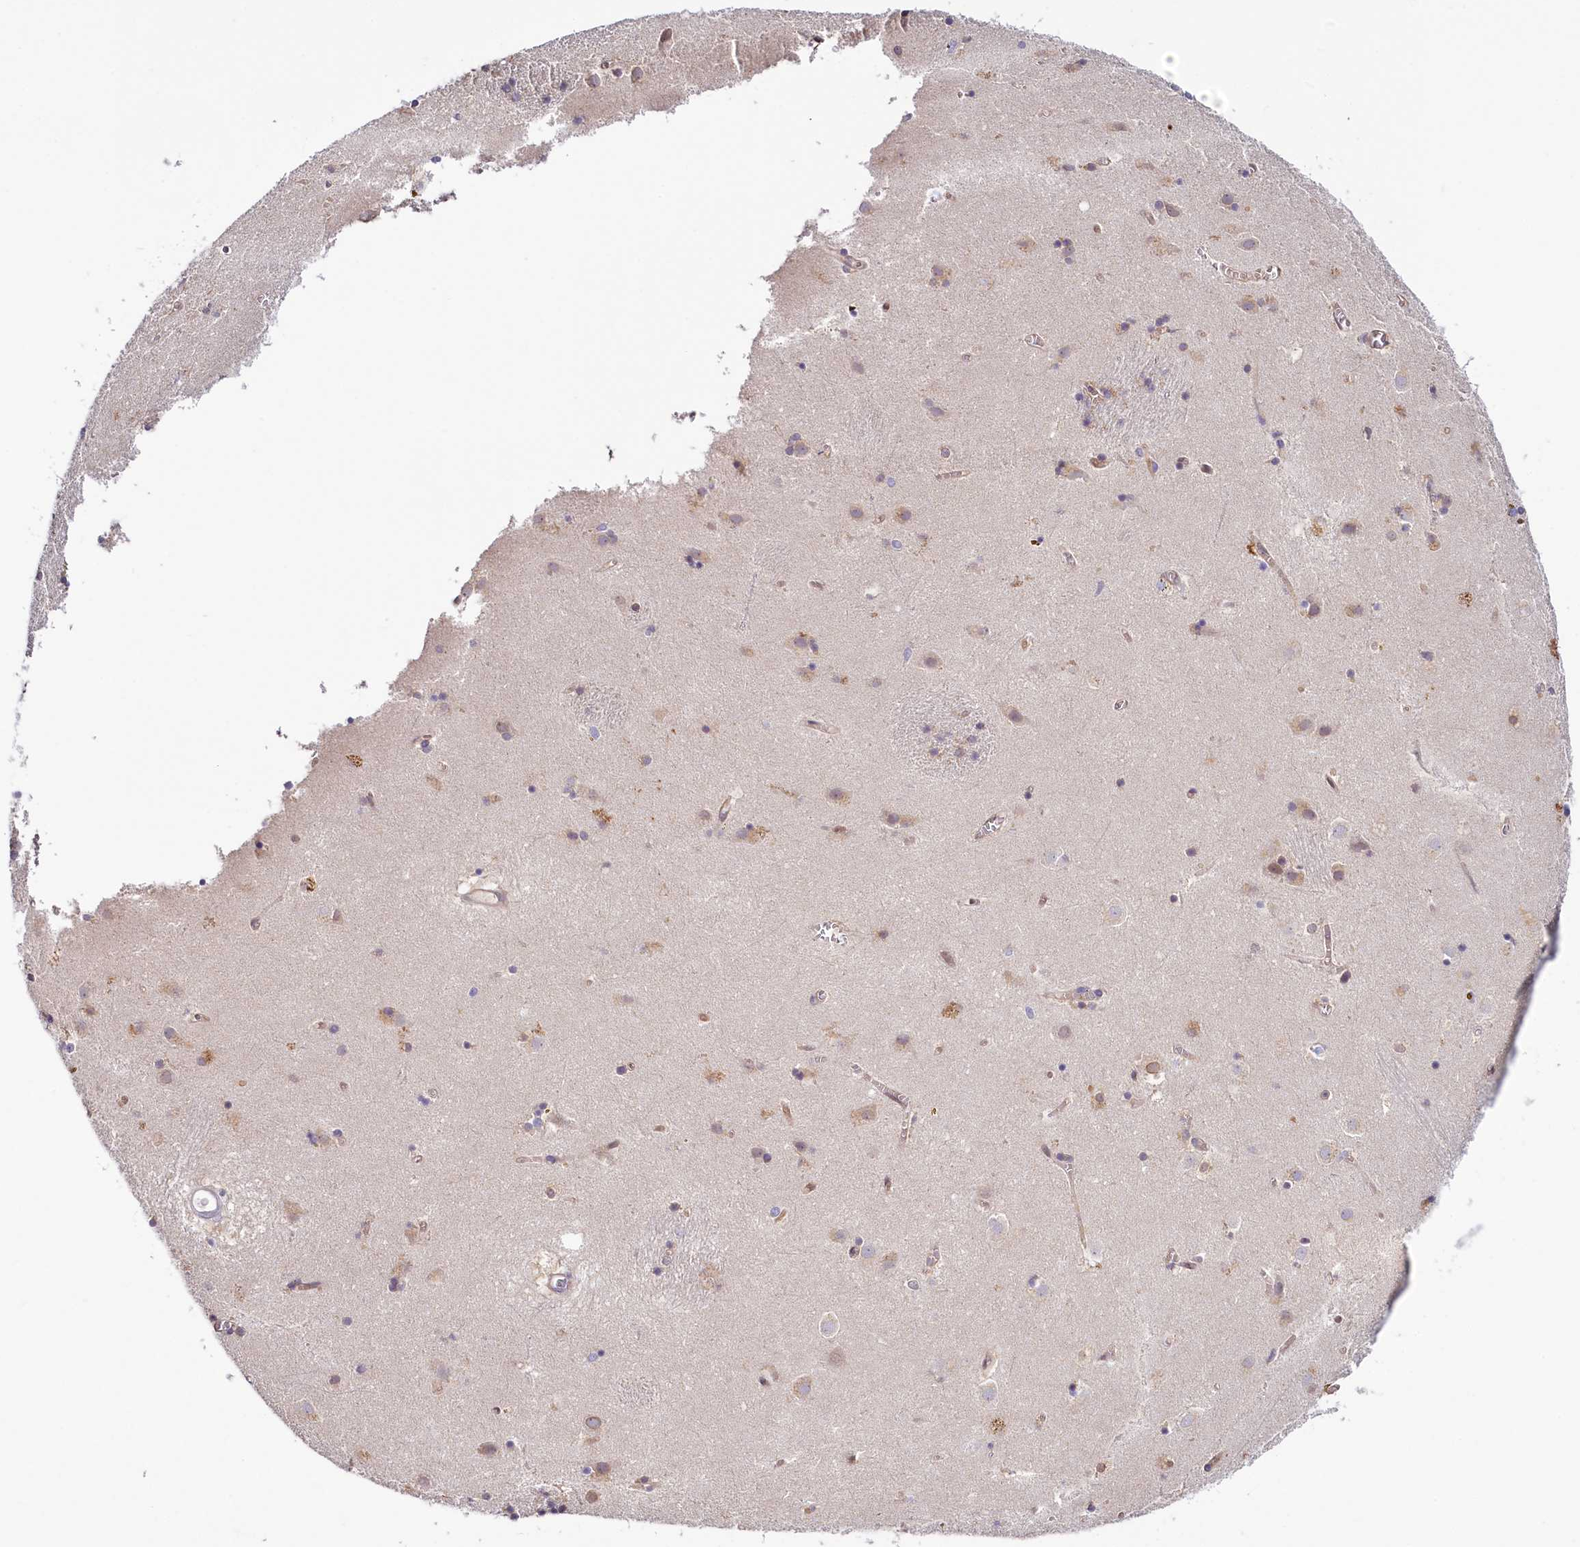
{"staining": {"intensity": "weak", "quantity": "25%-75%", "location": "cytoplasmic/membranous"}, "tissue": "caudate", "cell_type": "Glial cells", "image_type": "normal", "snomed": [{"axis": "morphology", "description": "Normal tissue, NOS"}, {"axis": "topography", "description": "Lateral ventricle wall"}], "caption": "Immunohistochemical staining of normal human caudate shows weak cytoplasmic/membranous protein expression in about 25%-75% of glial cells.", "gene": "PDE6D", "patient": {"sex": "male", "age": 70}}